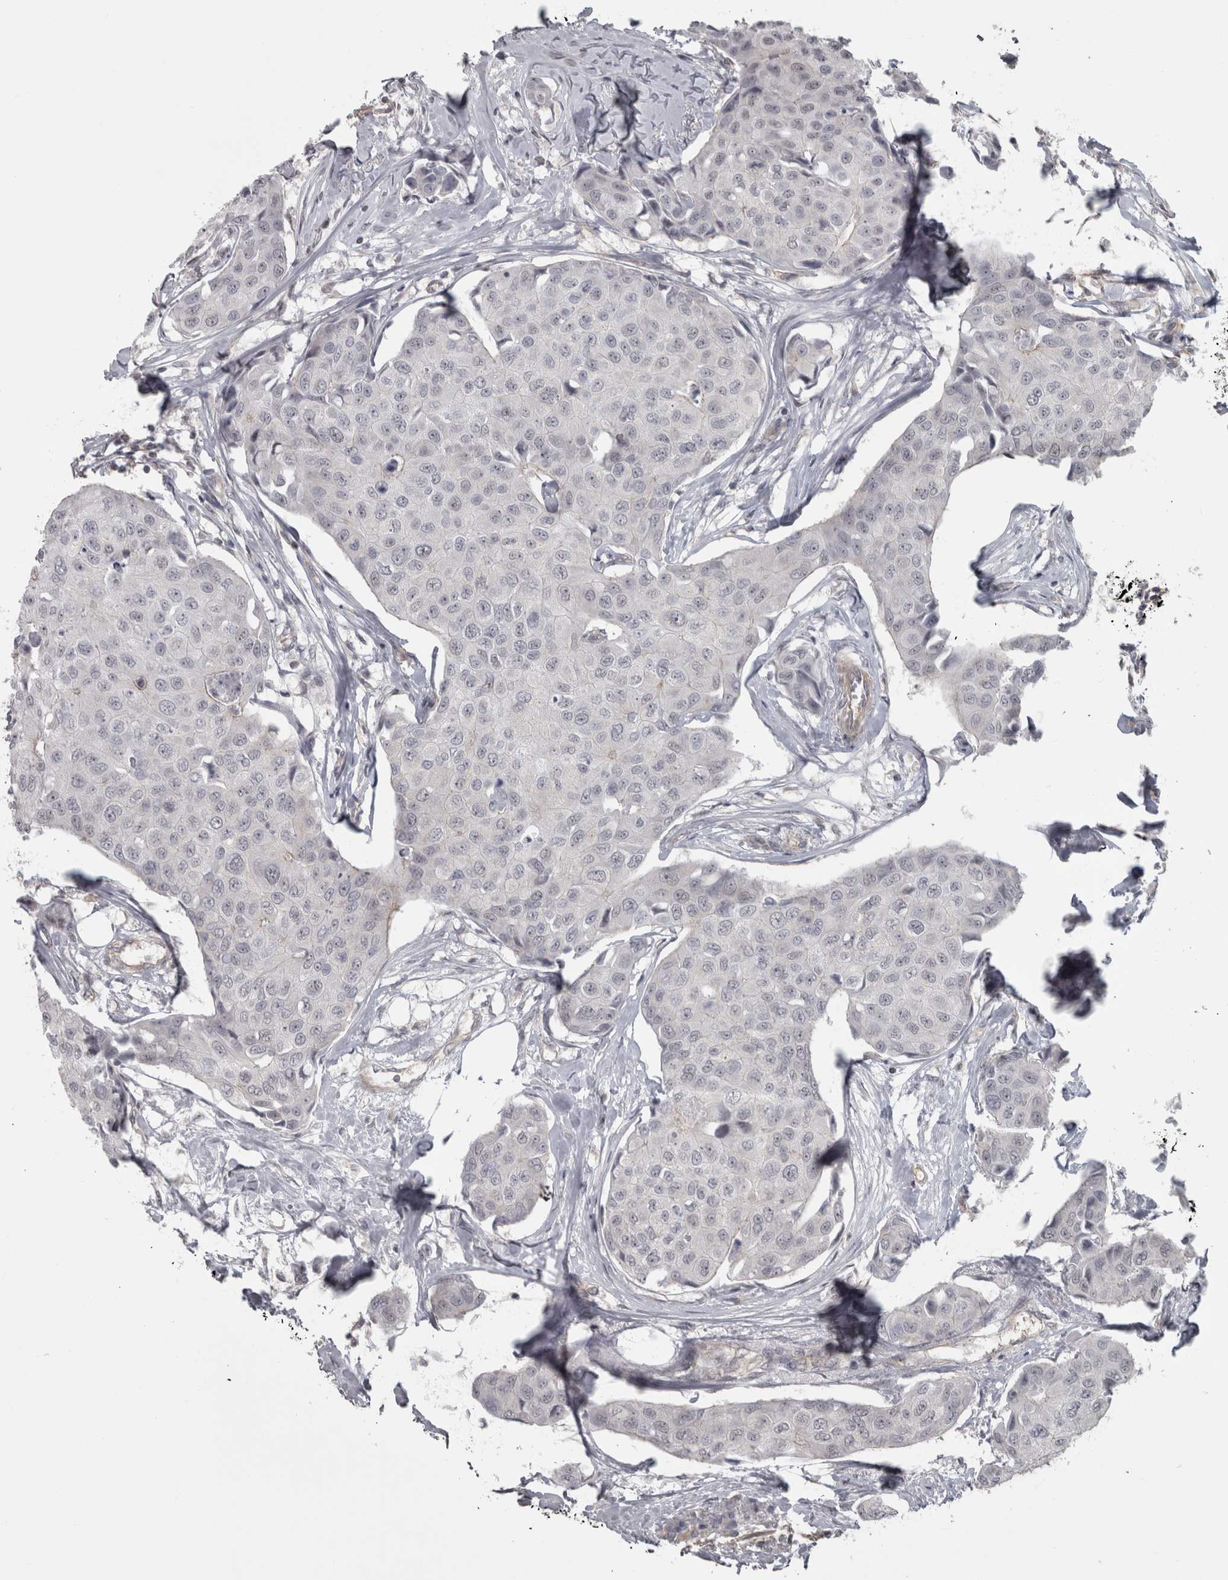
{"staining": {"intensity": "negative", "quantity": "none", "location": "none"}, "tissue": "breast cancer", "cell_type": "Tumor cells", "image_type": "cancer", "snomed": [{"axis": "morphology", "description": "Duct carcinoma"}, {"axis": "topography", "description": "Breast"}], "caption": "Tumor cells show no significant positivity in infiltrating ductal carcinoma (breast).", "gene": "PPP1R12B", "patient": {"sex": "female", "age": 80}}